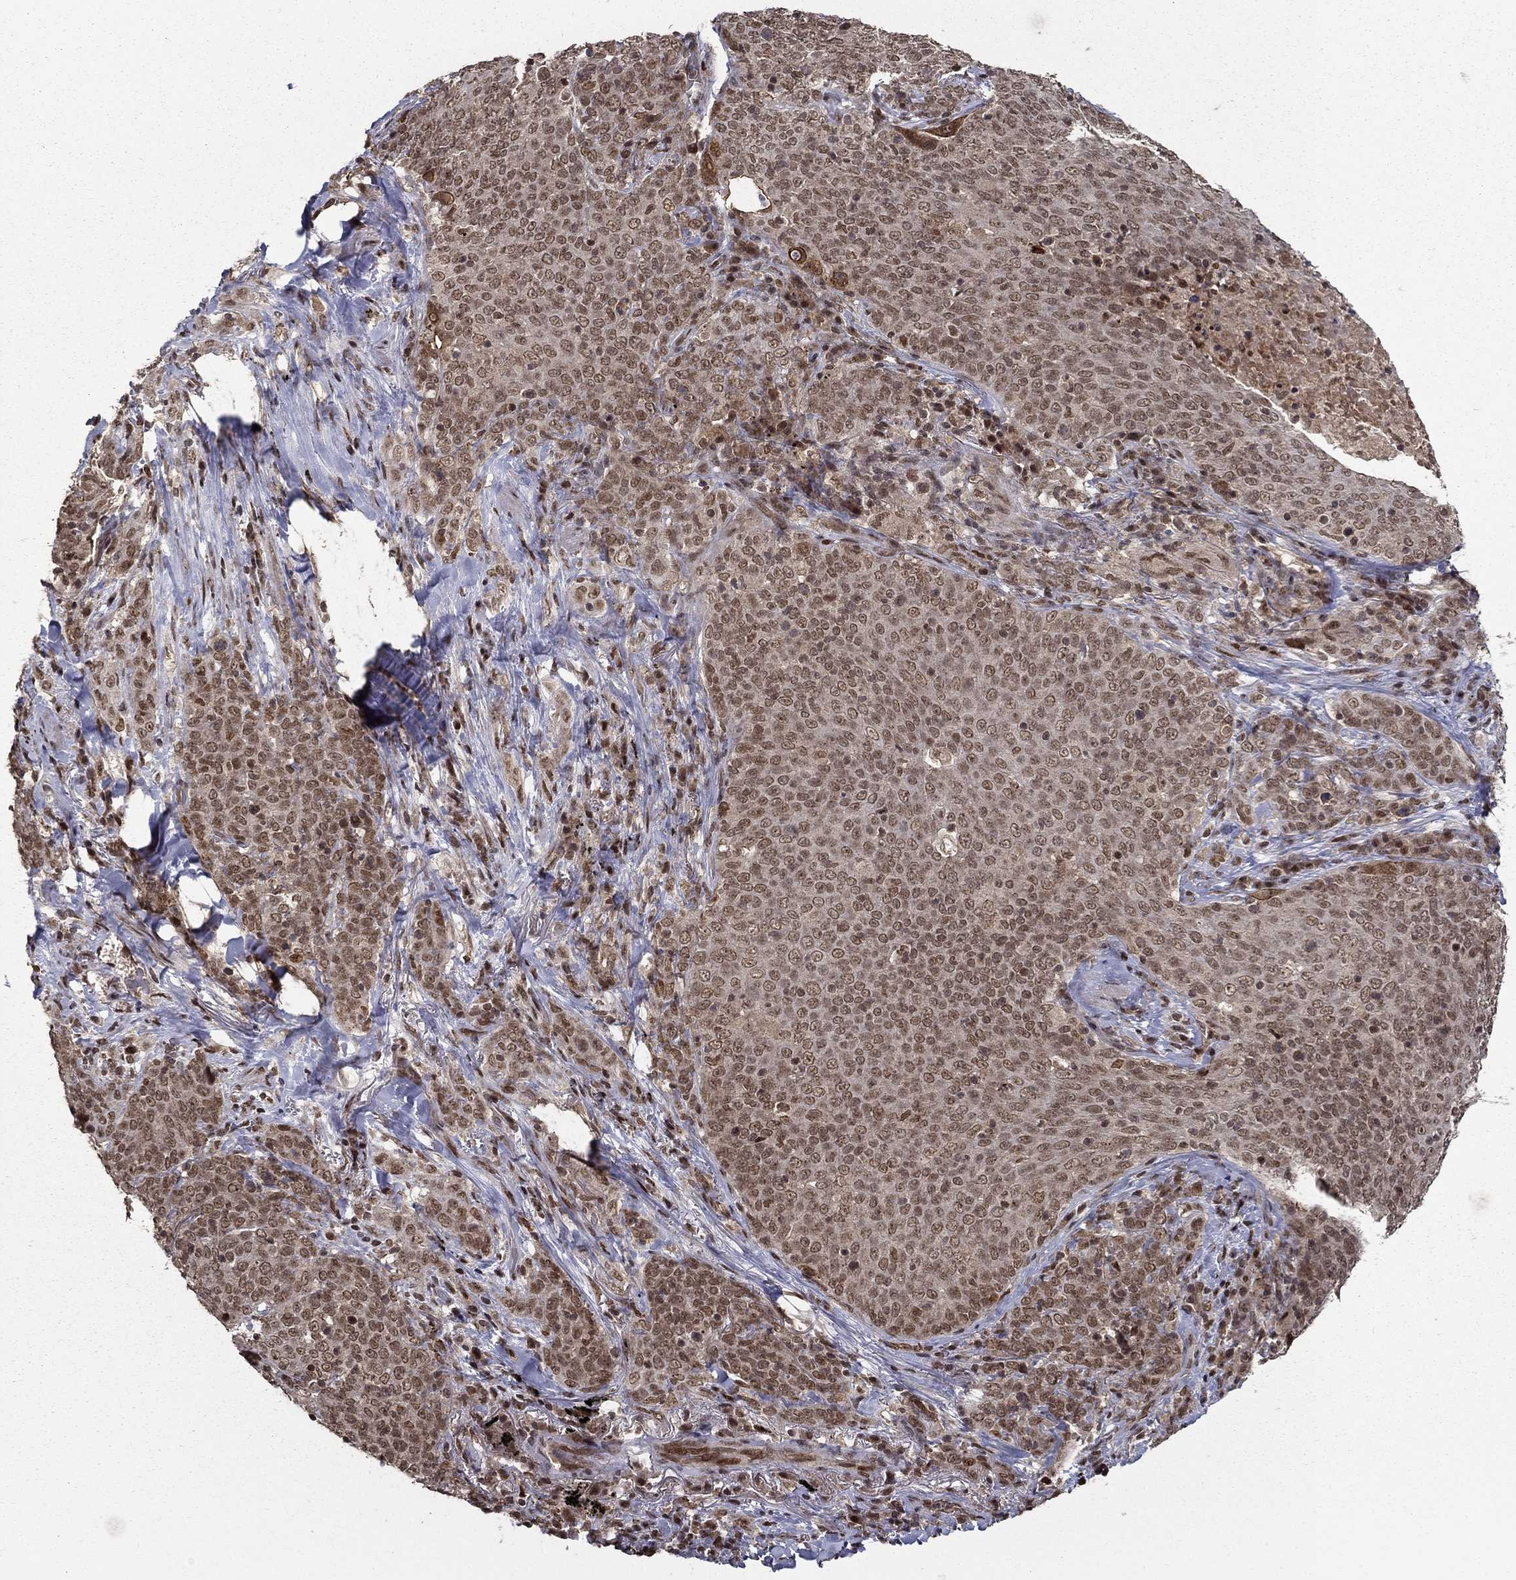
{"staining": {"intensity": "weak", "quantity": ">75%", "location": "nuclear"}, "tissue": "lung cancer", "cell_type": "Tumor cells", "image_type": "cancer", "snomed": [{"axis": "morphology", "description": "Squamous cell carcinoma, NOS"}, {"axis": "topography", "description": "Lung"}], "caption": "Protein staining of squamous cell carcinoma (lung) tissue exhibits weak nuclear staining in approximately >75% of tumor cells. The protein is stained brown, and the nuclei are stained in blue (DAB IHC with brightfield microscopy, high magnification).", "gene": "CDCA7L", "patient": {"sex": "male", "age": 82}}